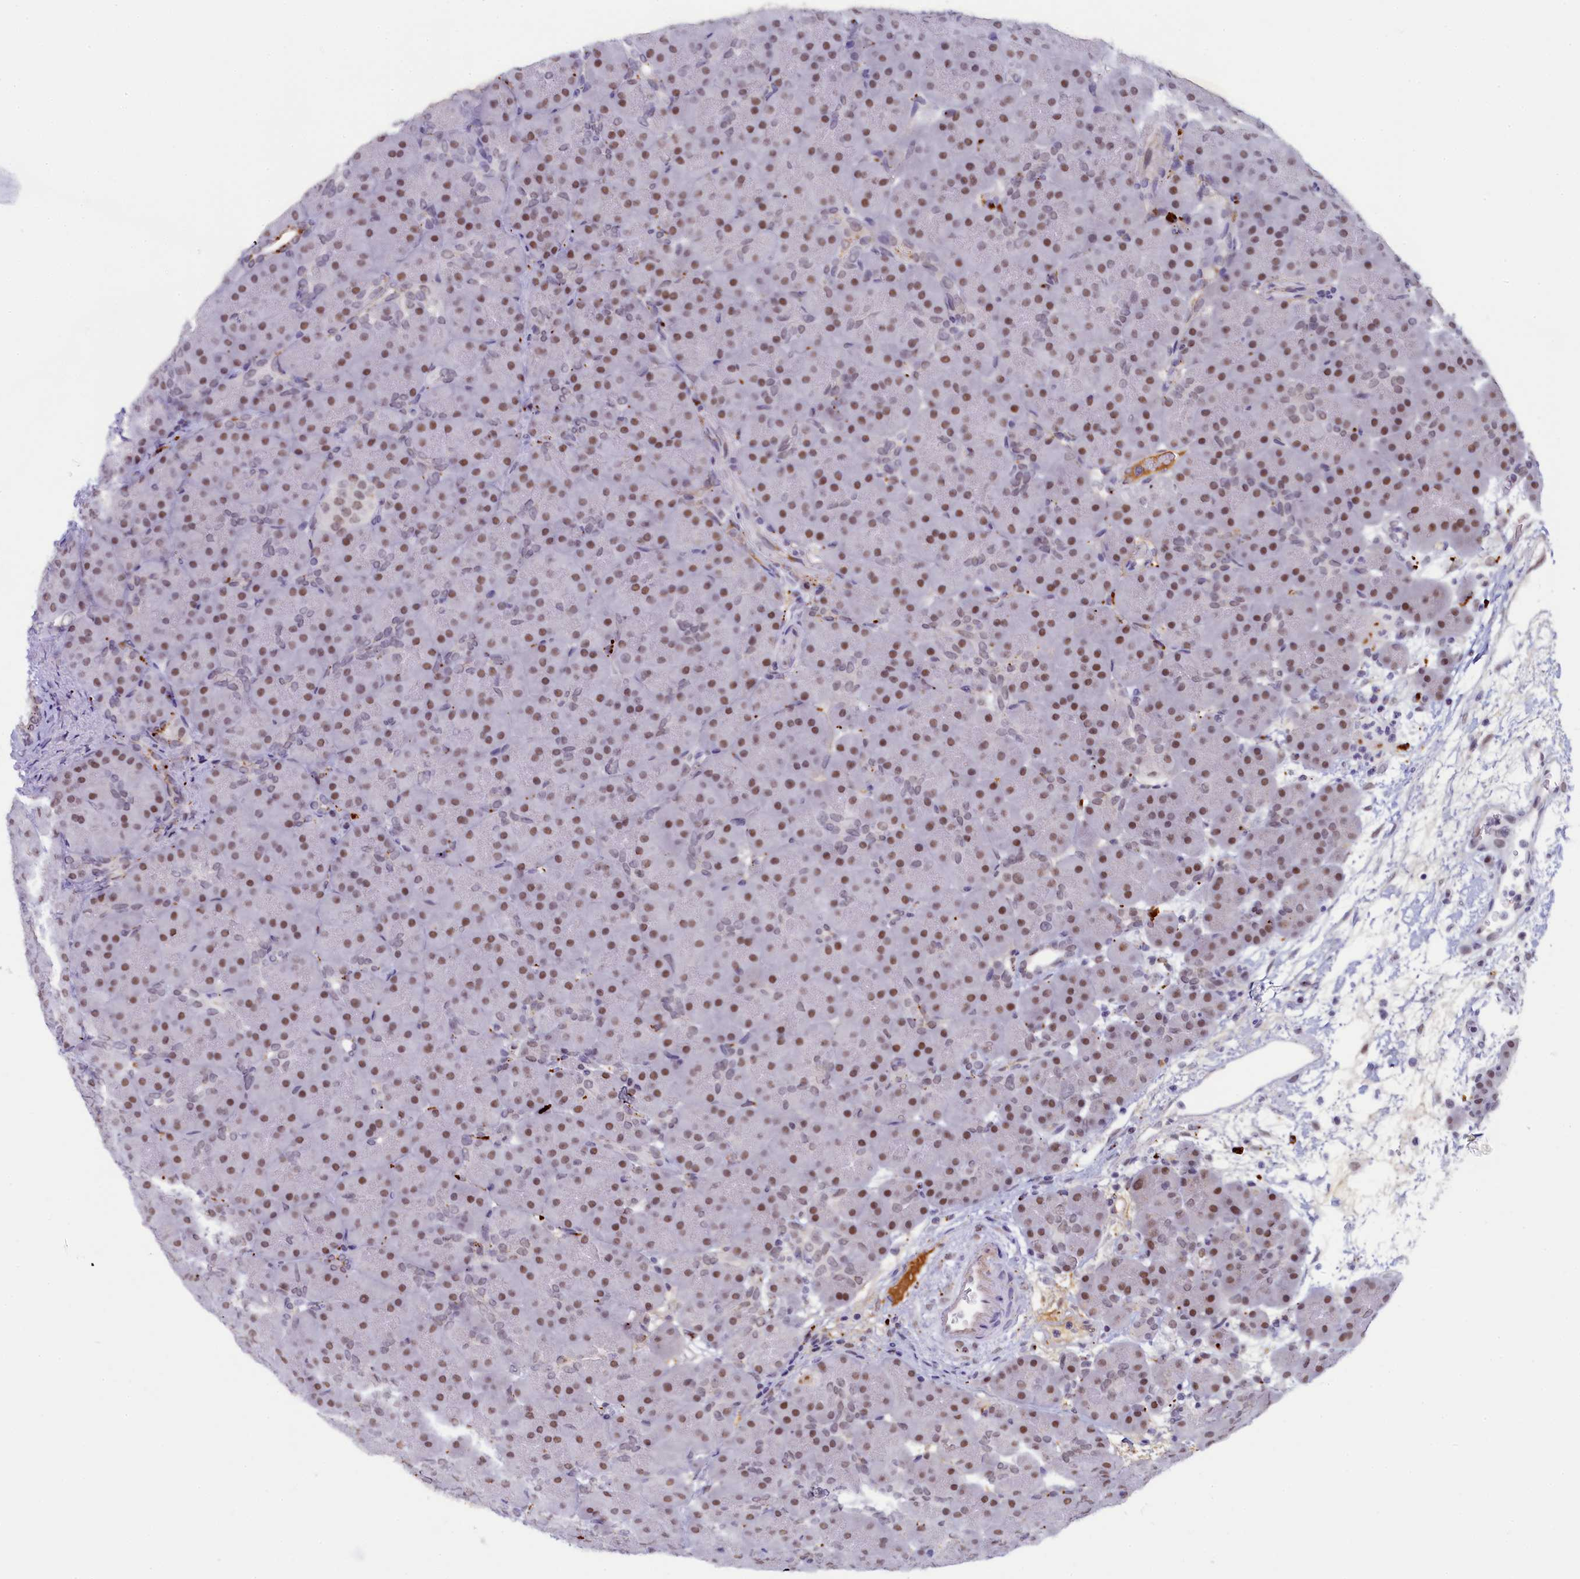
{"staining": {"intensity": "moderate", "quantity": ">75%", "location": "nuclear"}, "tissue": "pancreas", "cell_type": "Exocrine glandular cells", "image_type": "normal", "snomed": [{"axis": "morphology", "description": "Normal tissue, NOS"}, {"axis": "topography", "description": "Pancreas"}], "caption": "Brown immunohistochemical staining in normal pancreas displays moderate nuclear staining in about >75% of exocrine glandular cells.", "gene": "INTS14", "patient": {"sex": "male", "age": 66}}